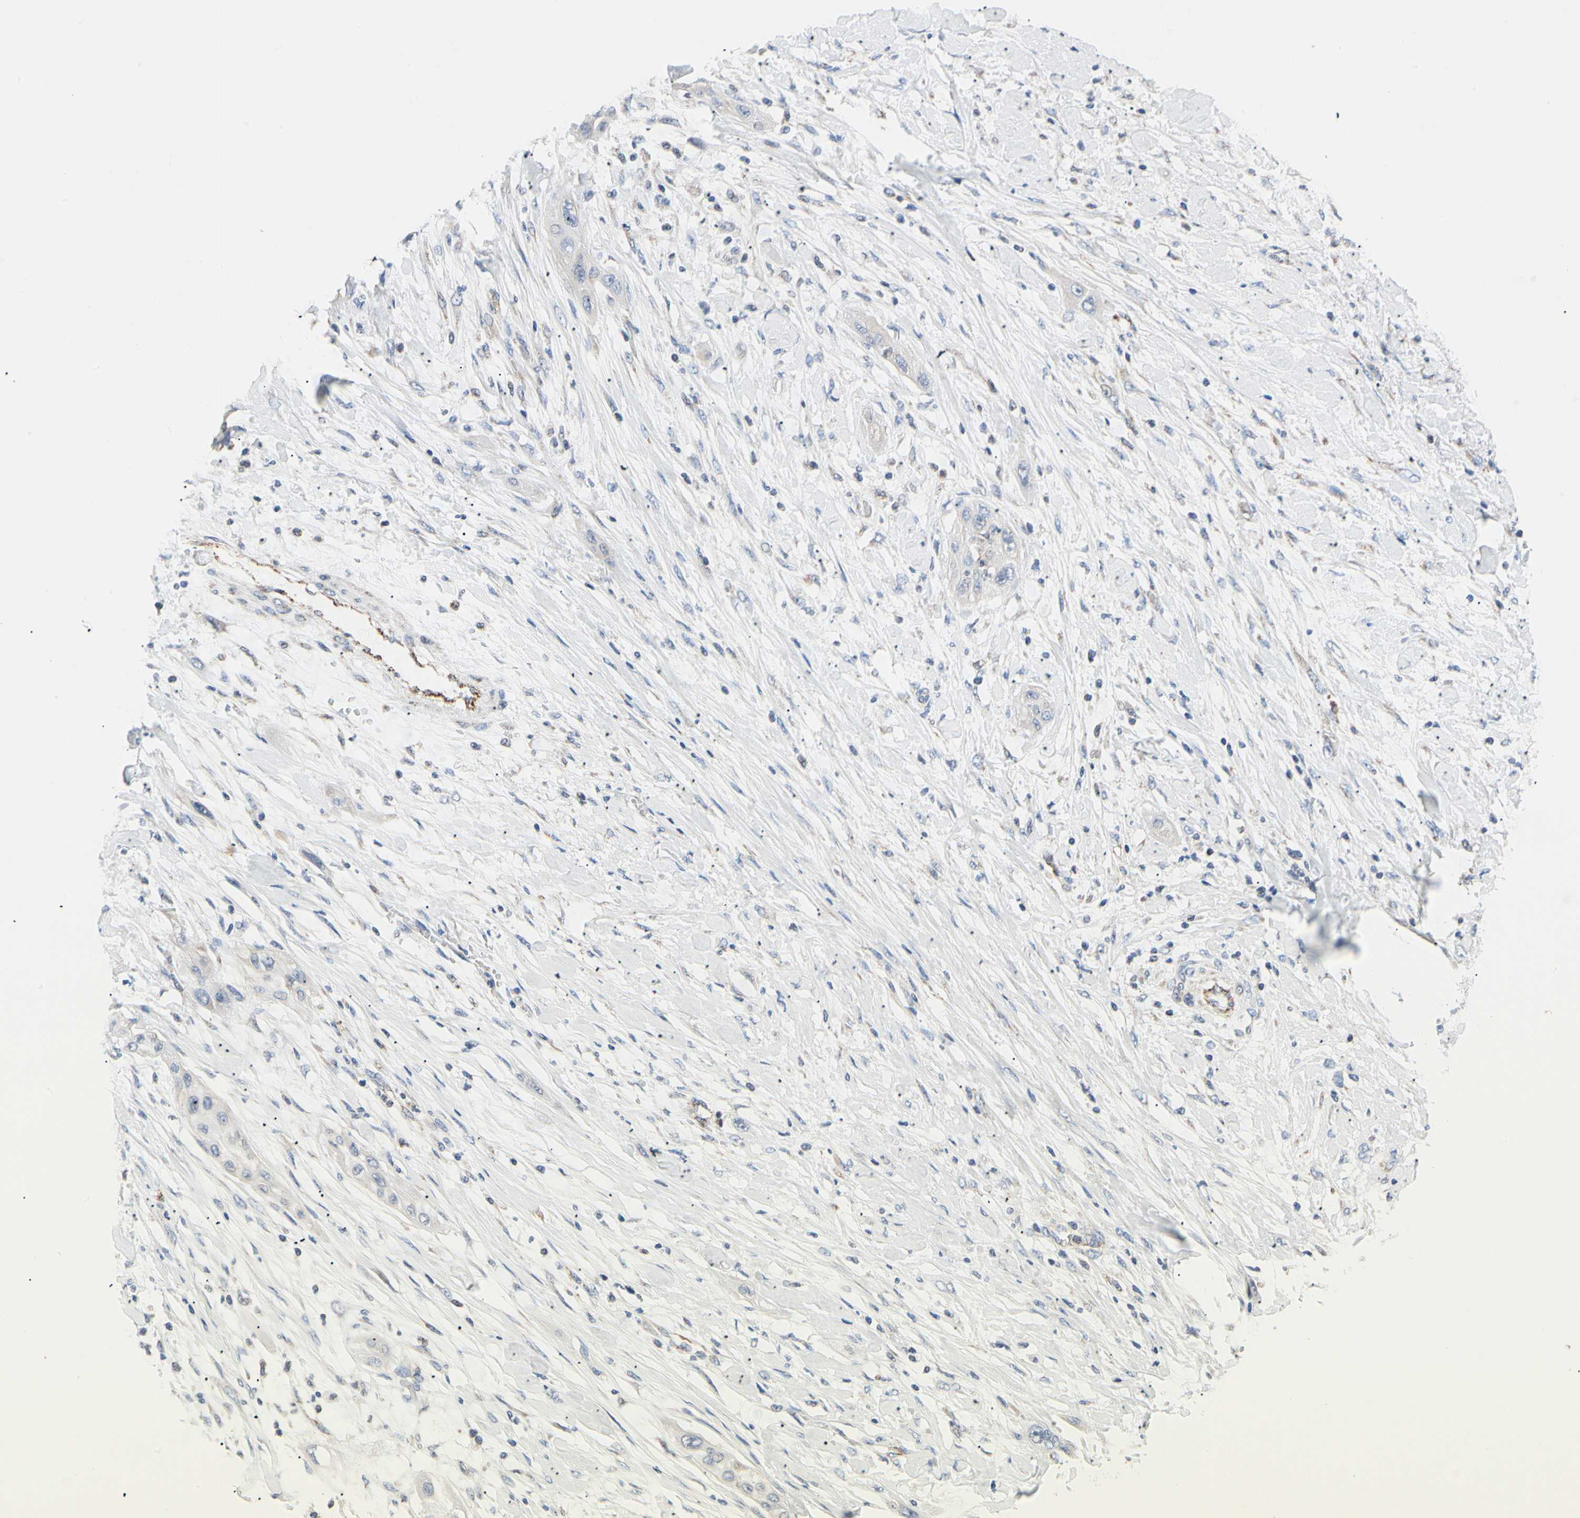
{"staining": {"intensity": "negative", "quantity": "none", "location": "none"}, "tissue": "lung cancer", "cell_type": "Tumor cells", "image_type": "cancer", "snomed": [{"axis": "morphology", "description": "Squamous cell carcinoma, NOS"}, {"axis": "topography", "description": "Lung"}], "caption": "Human lung squamous cell carcinoma stained for a protein using IHC displays no staining in tumor cells.", "gene": "ACAT1", "patient": {"sex": "female", "age": 47}}